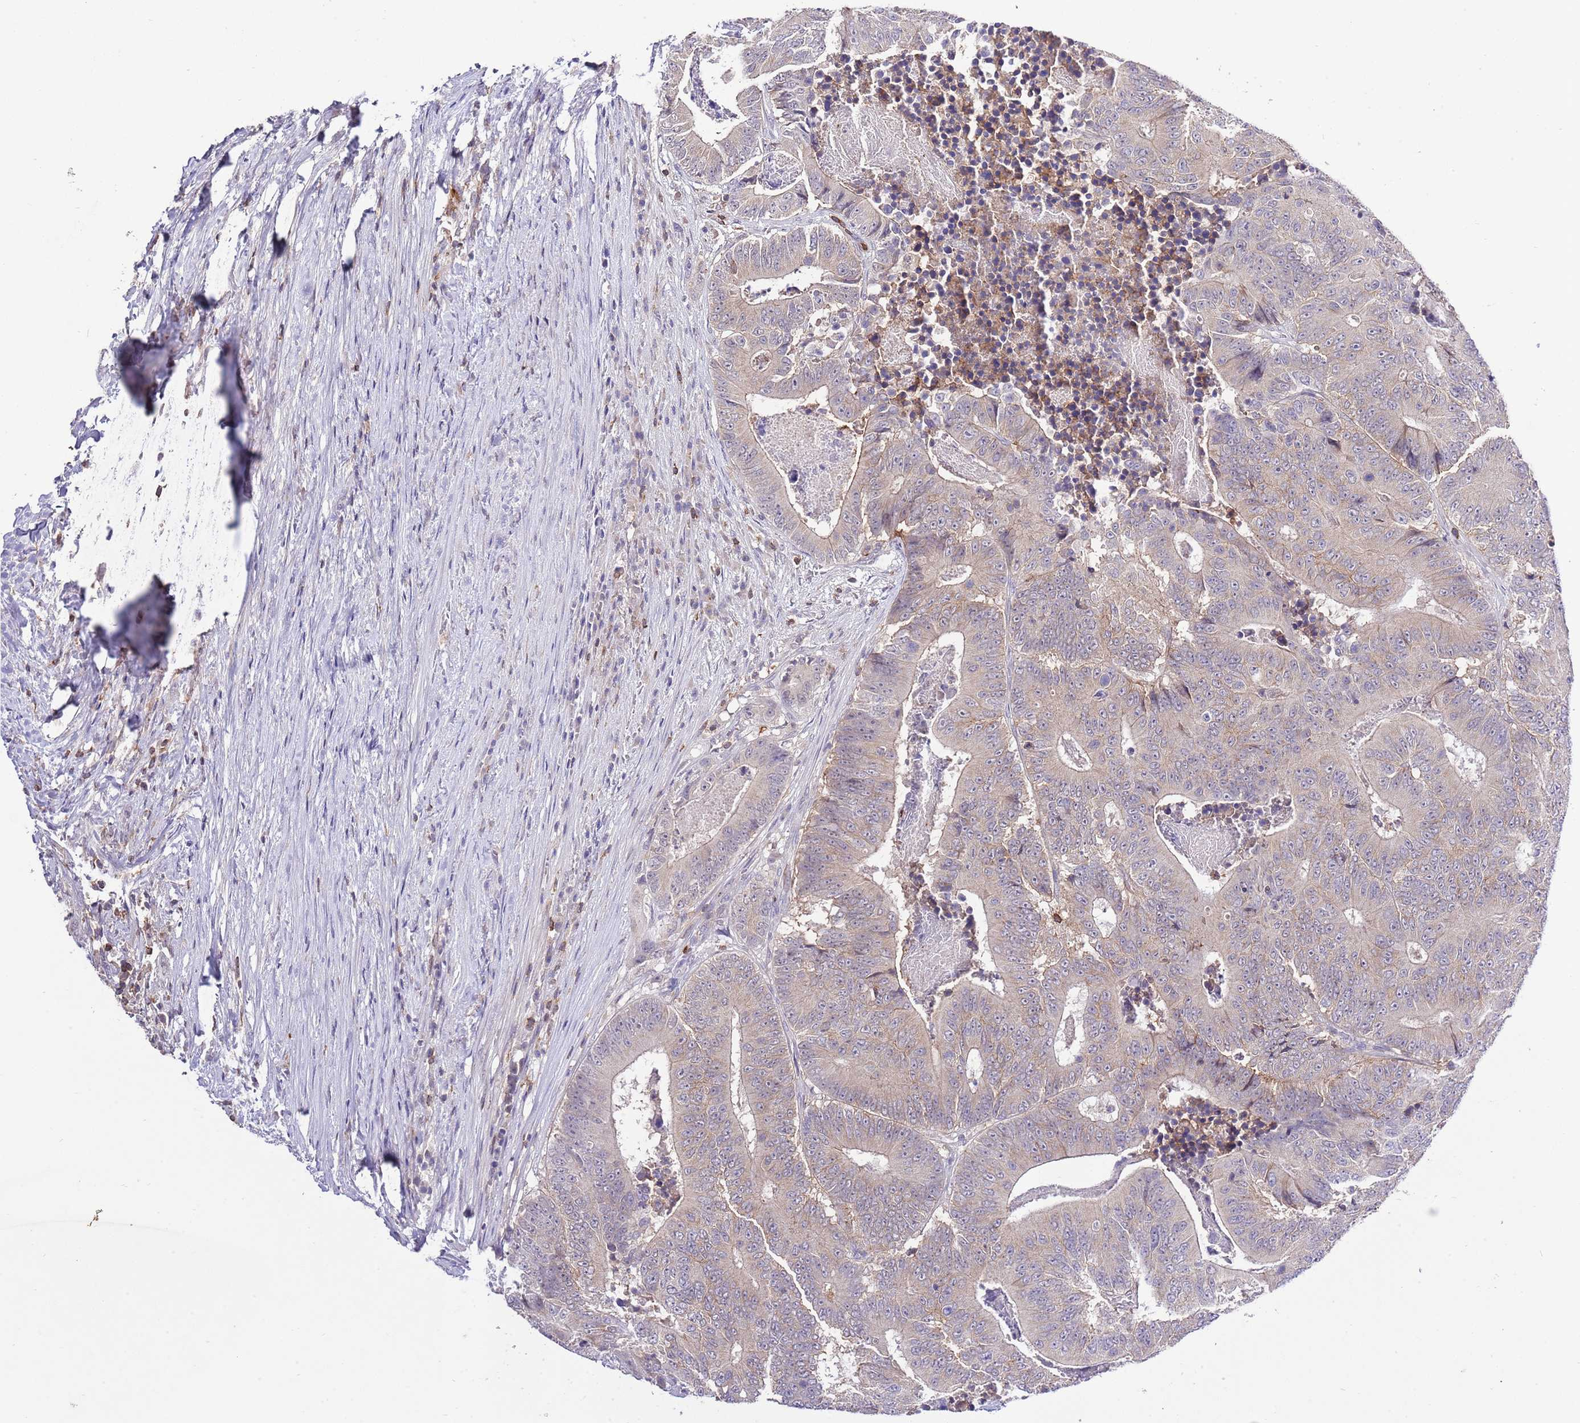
{"staining": {"intensity": "weak", "quantity": "<25%", "location": "cytoplasmic/membranous"}, "tissue": "colorectal cancer", "cell_type": "Tumor cells", "image_type": "cancer", "snomed": [{"axis": "morphology", "description": "Adenocarcinoma, NOS"}, {"axis": "topography", "description": "Colon"}], "caption": "Tumor cells show no significant protein staining in colorectal cancer. Brightfield microscopy of IHC stained with DAB (brown) and hematoxylin (blue), captured at high magnification.", "gene": "EFHD1", "patient": {"sex": "male", "age": 83}}